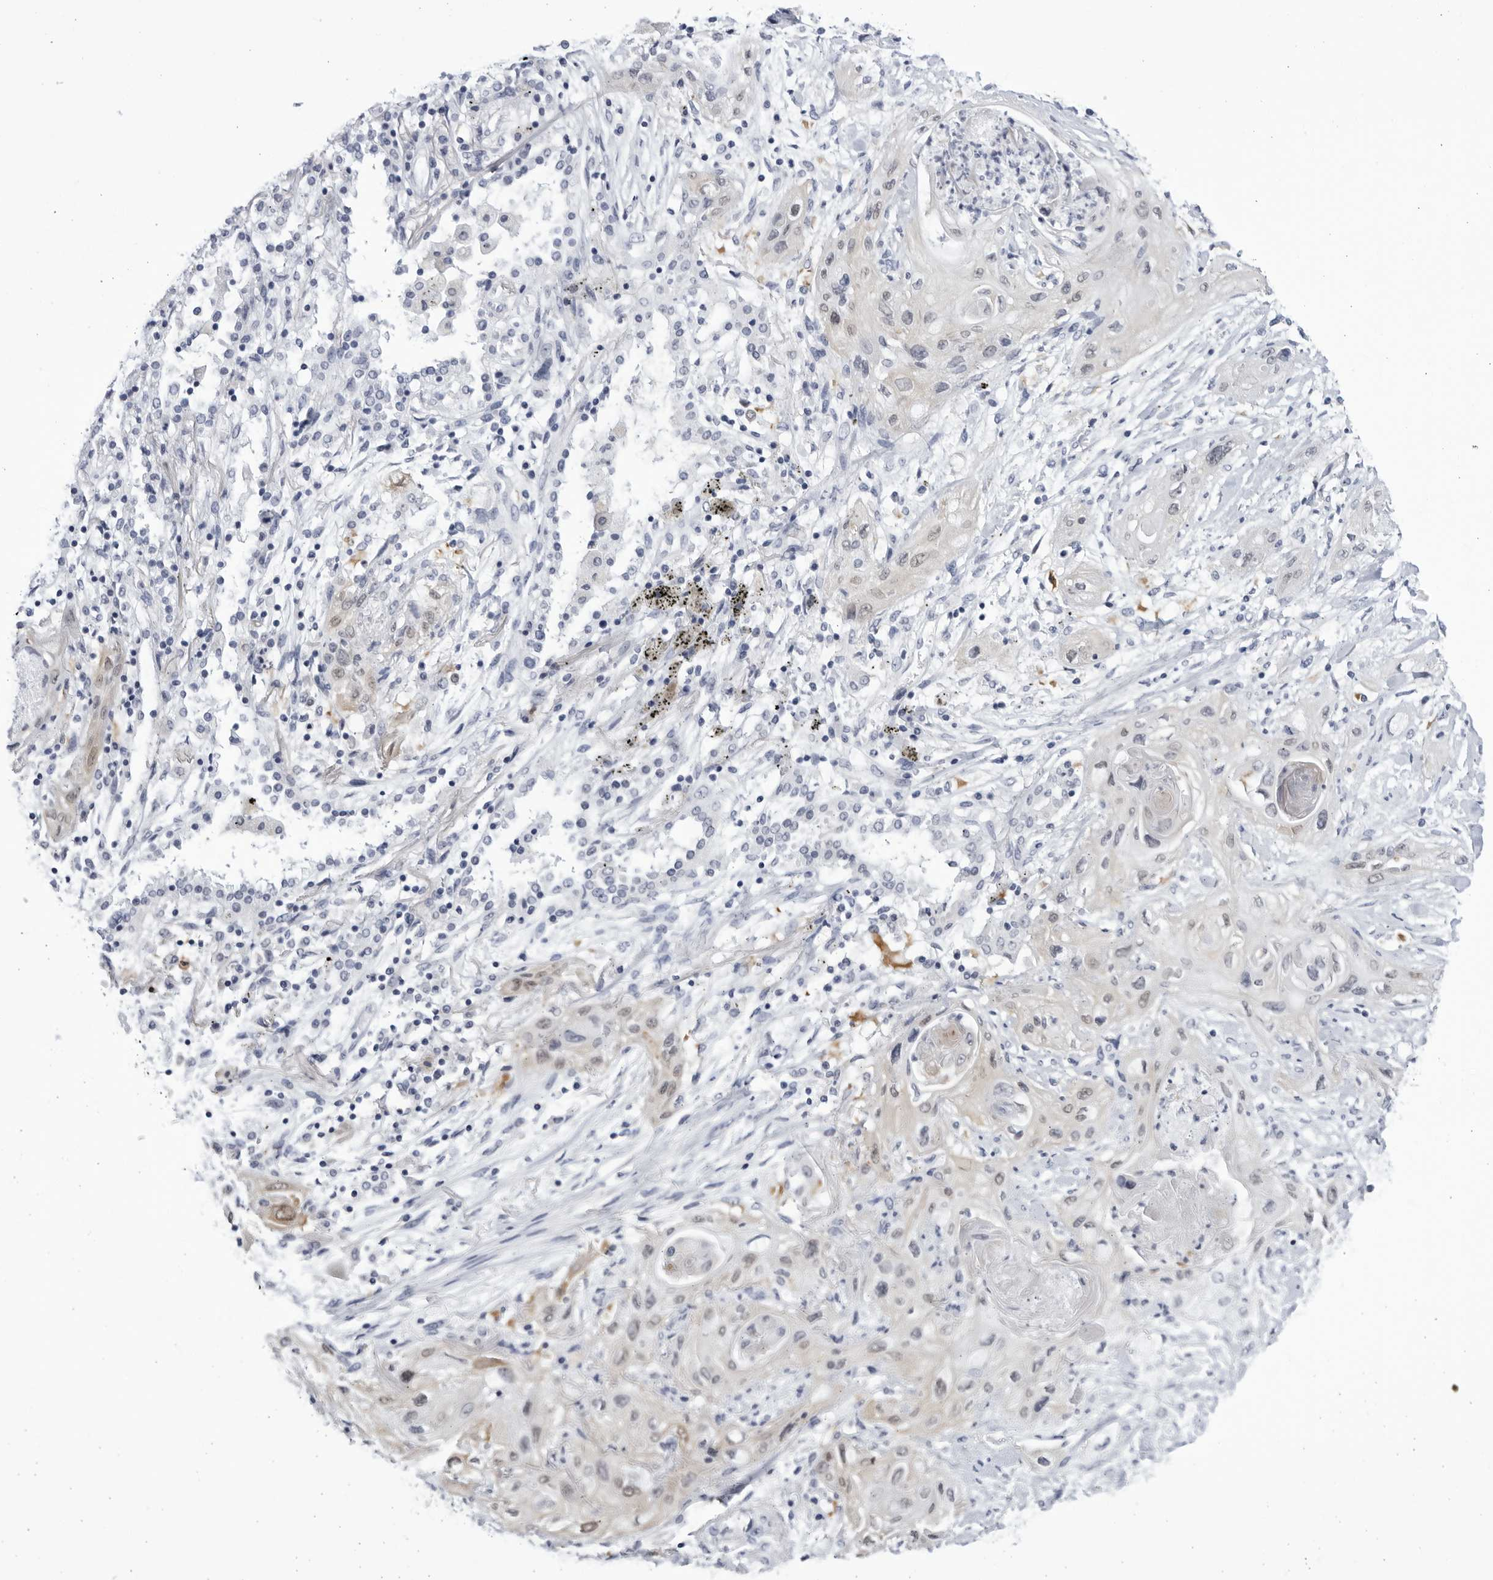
{"staining": {"intensity": "weak", "quantity": "25%-75%", "location": "nuclear"}, "tissue": "lung cancer", "cell_type": "Tumor cells", "image_type": "cancer", "snomed": [{"axis": "morphology", "description": "Squamous cell carcinoma, NOS"}, {"axis": "topography", "description": "Lung"}], "caption": "DAB immunohistochemical staining of human lung cancer (squamous cell carcinoma) exhibits weak nuclear protein expression in approximately 25%-75% of tumor cells. (brown staining indicates protein expression, while blue staining denotes nuclei).", "gene": "CCDC181", "patient": {"sex": "female", "age": 47}}